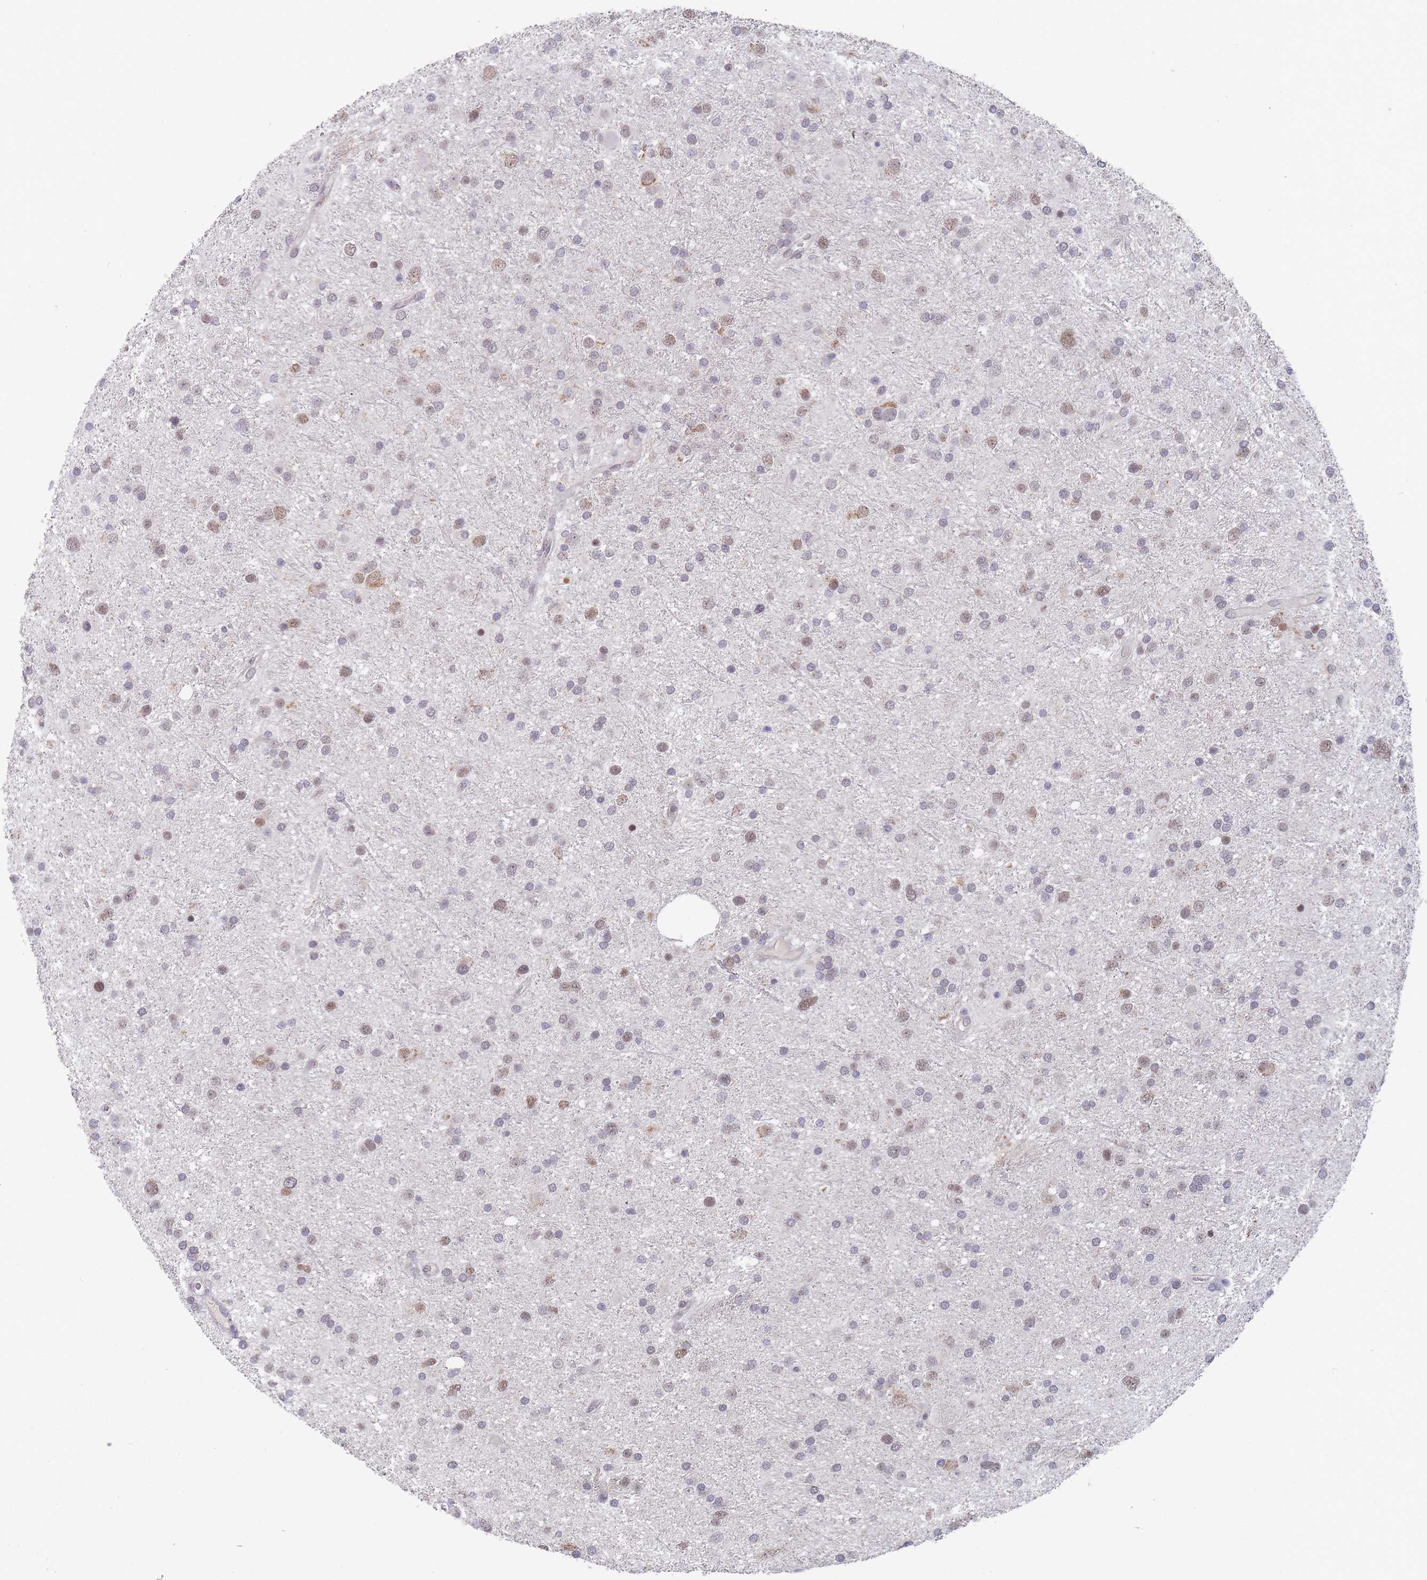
{"staining": {"intensity": "moderate", "quantity": "25%-75%", "location": "nuclear"}, "tissue": "glioma", "cell_type": "Tumor cells", "image_type": "cancer", "snomed": [{"axis": "morphology", "description": "Glioma, malignant, Low grade"}, {"axis": "topography", "description": "Brain"}], "caption": "High-magnification brightfield microscopy of malignant low-grade glioma stained with DAB (brown) and counterstained with hematoxylin (blue). tumor cells exhibit moderate nuclear positivity is appreciated in approximately25%-75% of cells.", "gene": "PEX7", "patient": {"sex": "female", "age": 32}}